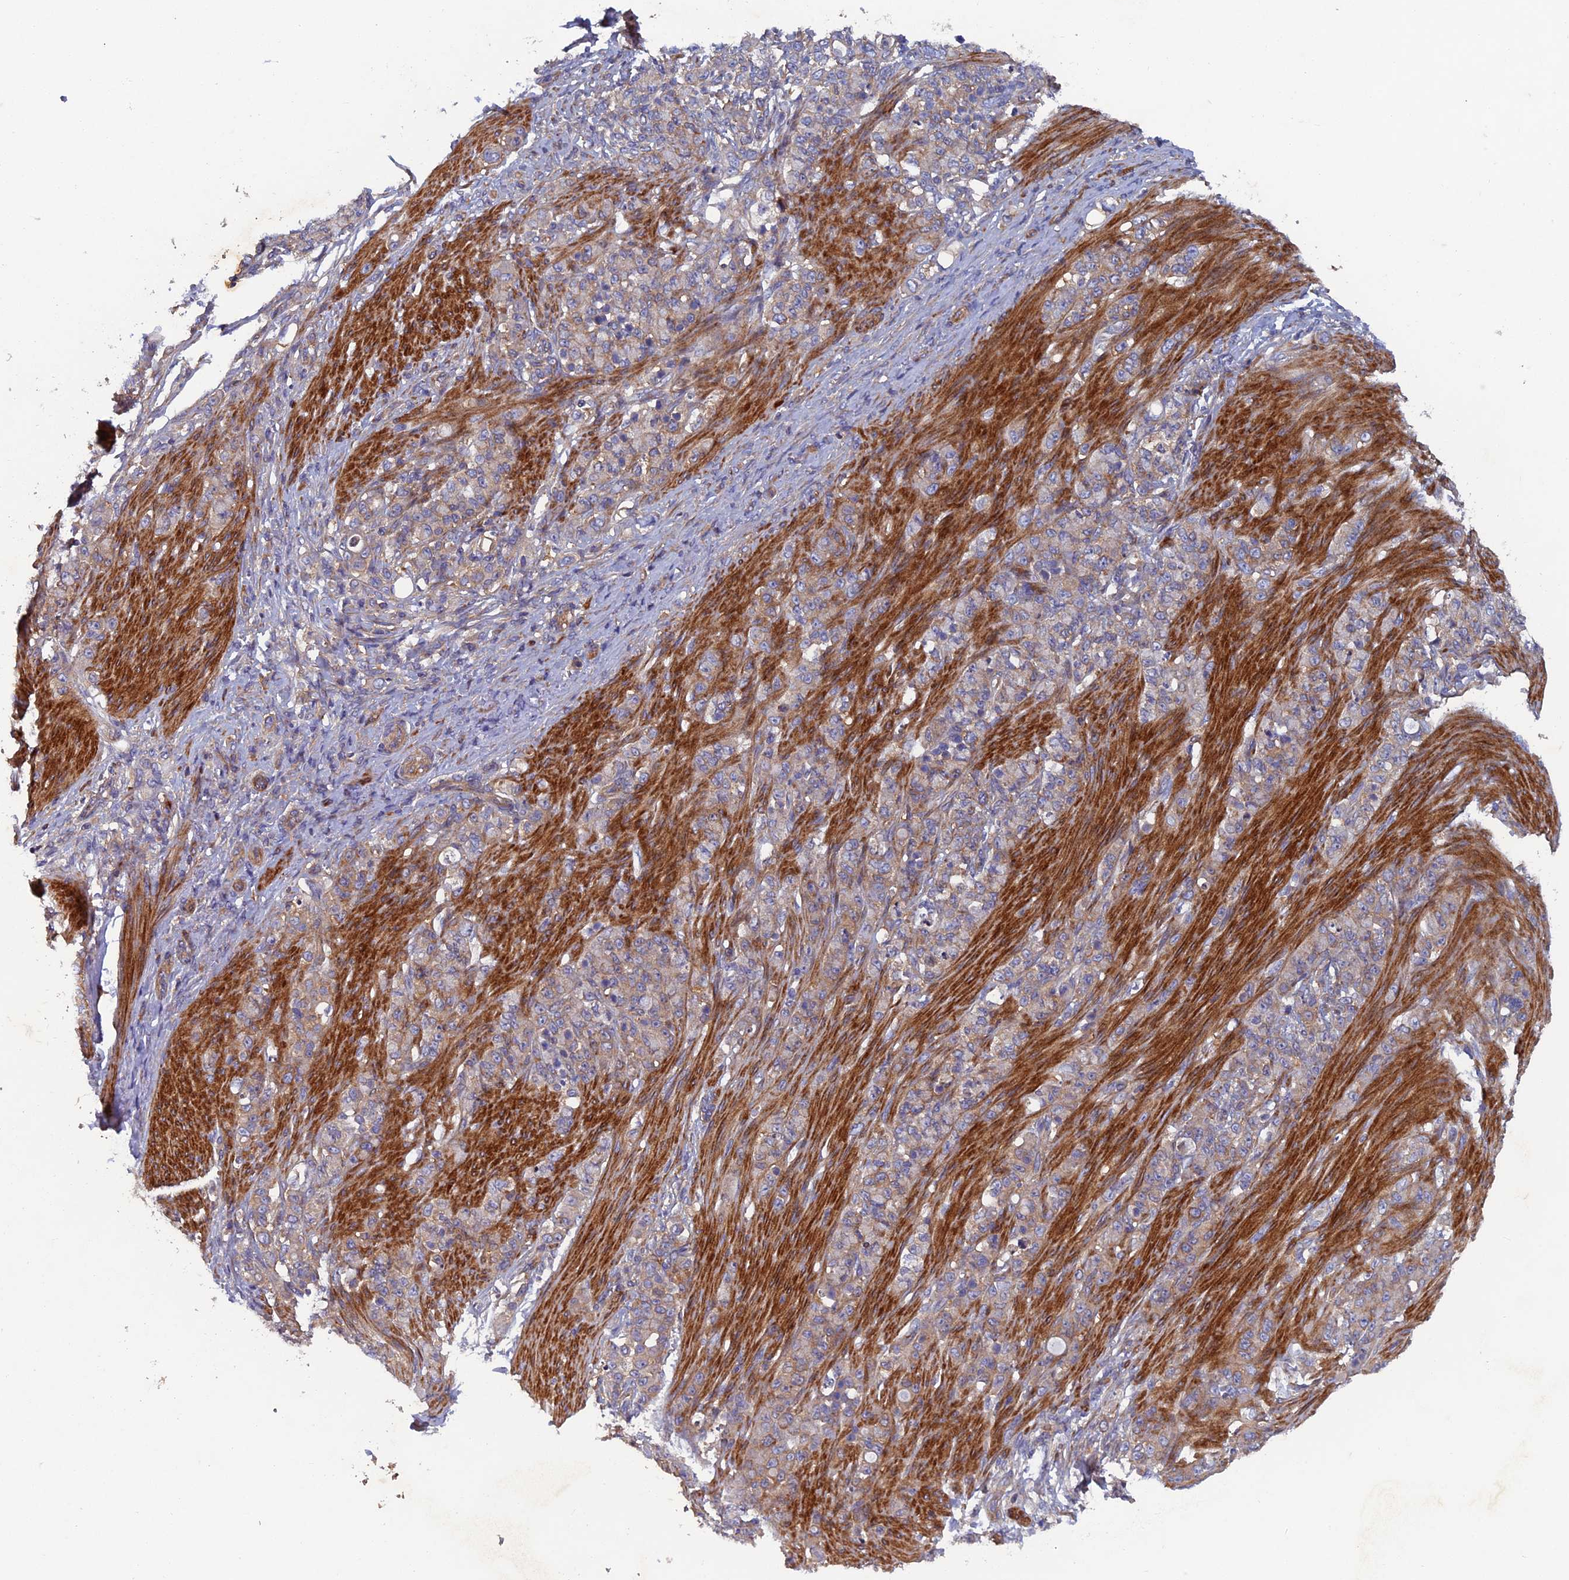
{"staining": {"intensity": "weak", "quantity": "25%-75%", "location": "cytoplasmic/membranous"}, "tissue": "stomach cancer", "cell_type": "Tumor cells", "image_type": "cancer", "snomed": [{"axis": "morphology", "description": "Adenocarcinoma, NOS"}, {"axis": "topography", "description": "Stomach"}], "caption": "Stomach cancer (adenocarcinoma) was stained to show a protein in brown. There is low levels of weak cytoplasmic/membranous expression in approximately 25%-75% of tumor cells.", "gene": "NCAPG", "patient": {"sex": "female", "age": 79}}